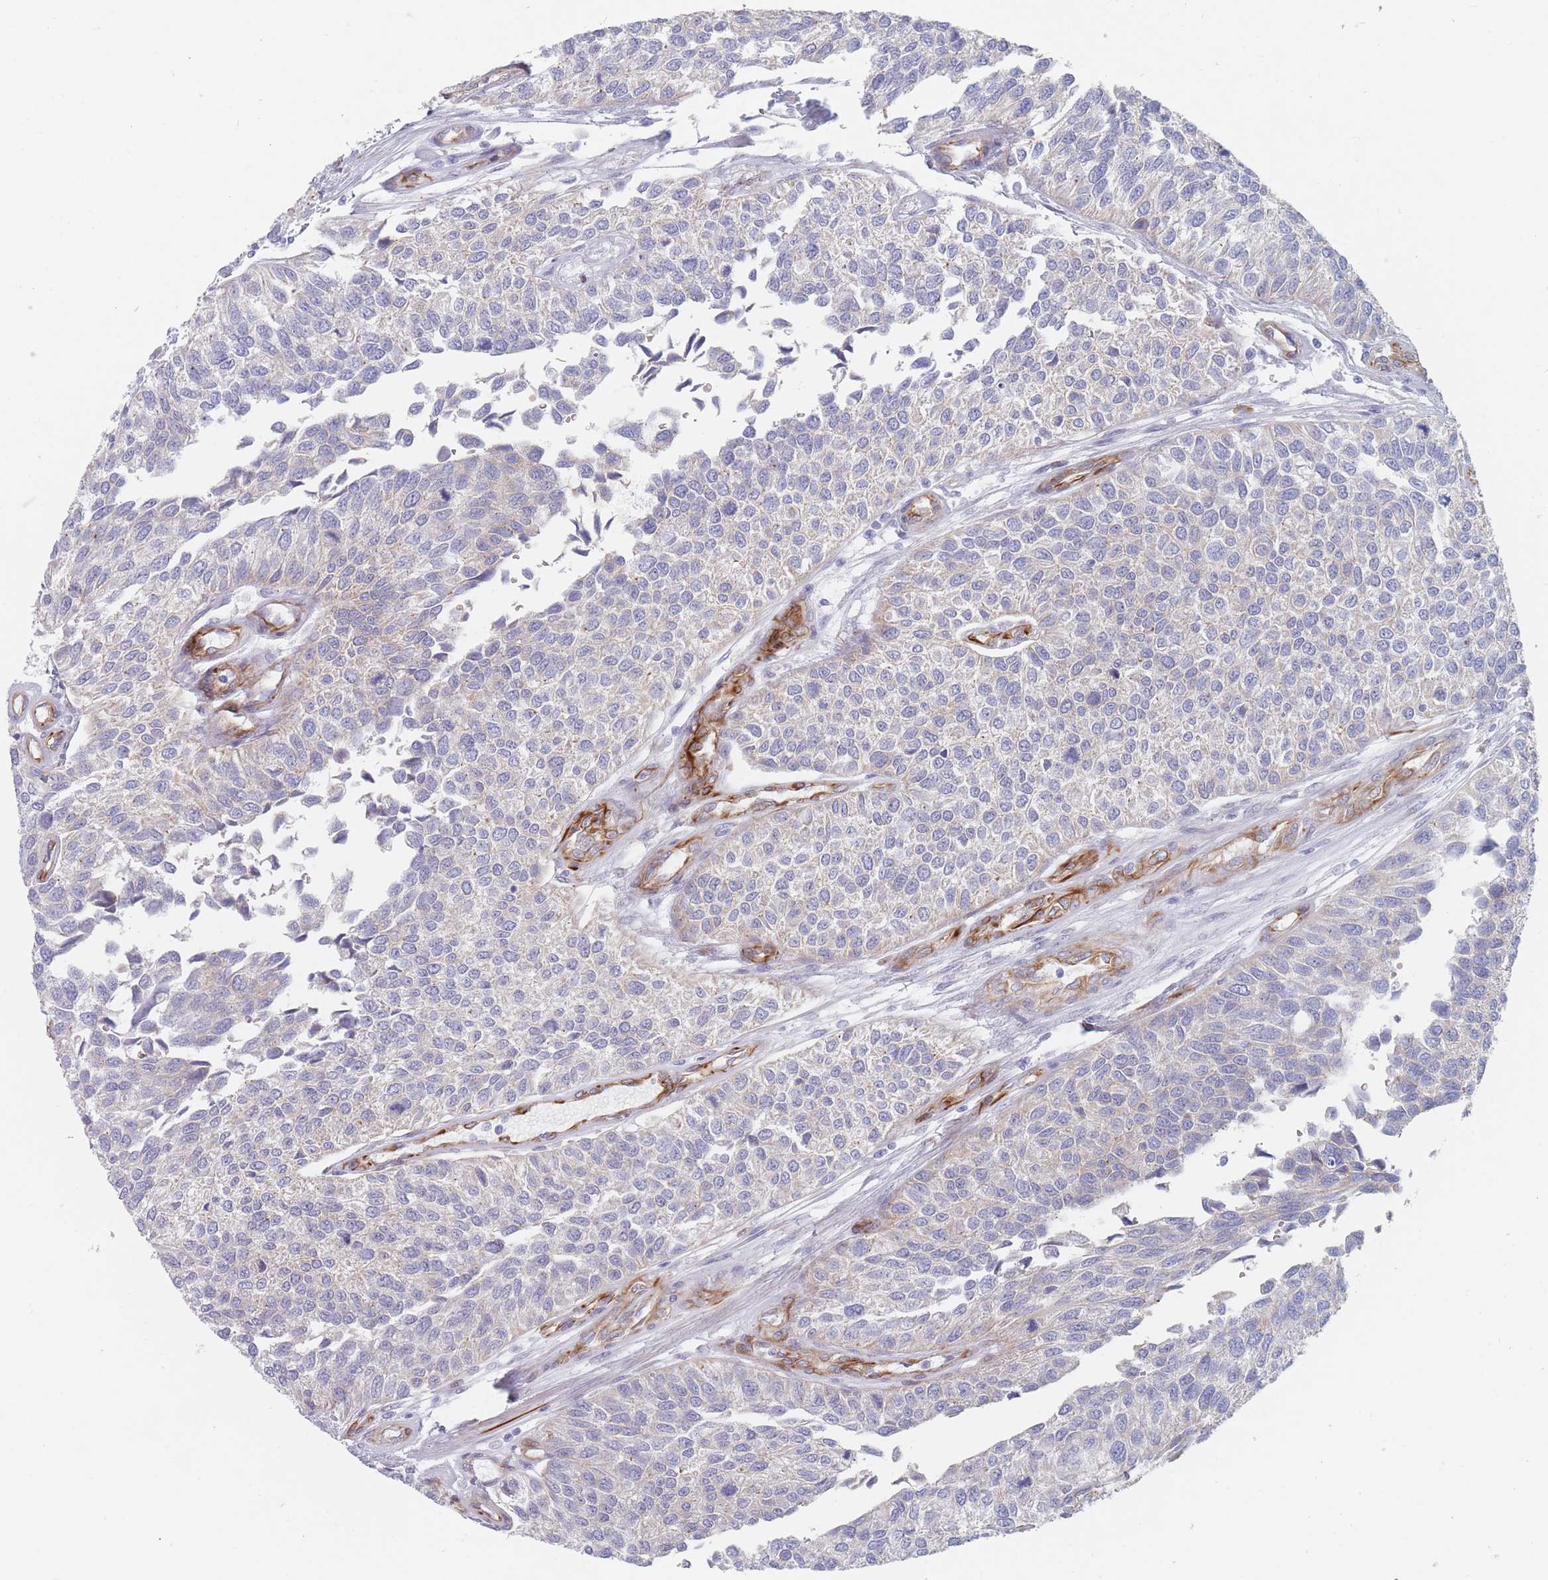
{"staining": {"intensity": "negative", "quantity": "none", "location": "none"}, "tissue": "urothelial cancer", "cell_type": "Tumor cells", "image_type": "cancer", "snomed": [{"axis": "morphology", "description": "Urothelial carcinoma, NOS"}, {"axis": "topography", "description": "Urinary bladder"}], "caption": "Tumor cells are negative for brown protein staining in urothelial cancer. The staining was performed using DAB to visualize the protein expression in brown, while the nuclei were stained in blue with hematoxylin (Magnification: 20x).", "gene": "ERBIN", "patient": {"sex": "male", "age": 55}}